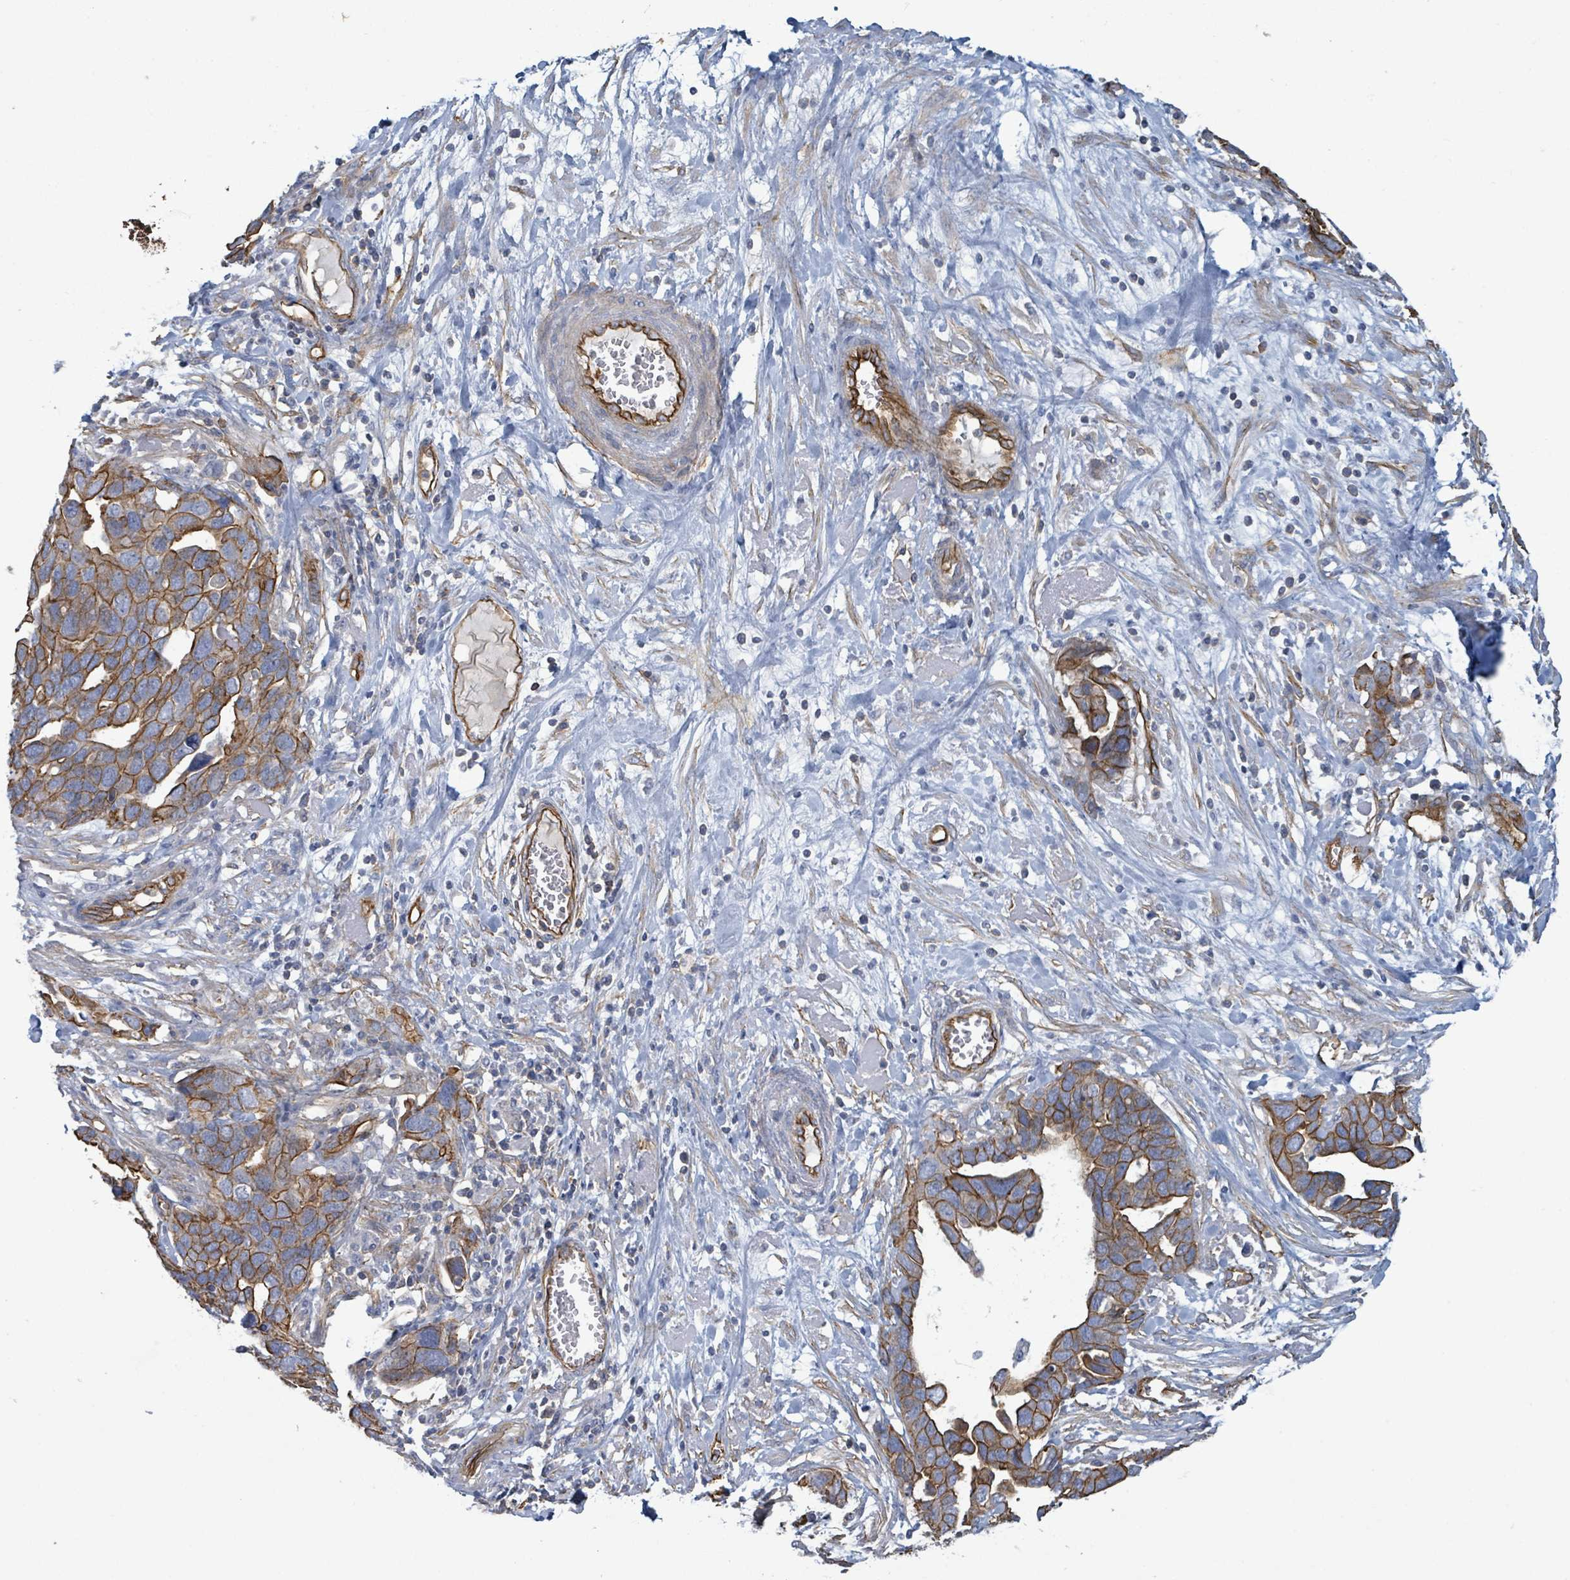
{"staining": {"intensity": "moderate", "quantity": ">75%", "location": "cytoplasmic/membranous"}, "tissue": "ovarian cancer", "cell_type": "Tumor cells", "image_type": "cancer", "snomed": [{"axis": "morphology", "description": "Cystadenocarcinoma, serous, NOS"}, {"axis": "topography", "description": "Ovary"}], "caption": "IHC image of human ovarian serous cystadenocarcinoma stained for a protein (brown), which shows medium levels of moderate cytoplasmic/membranous expression in approximately >75% of tumor cells.", "gene": "LDOC1", "patient": {"sex": "female", "age": 54}}